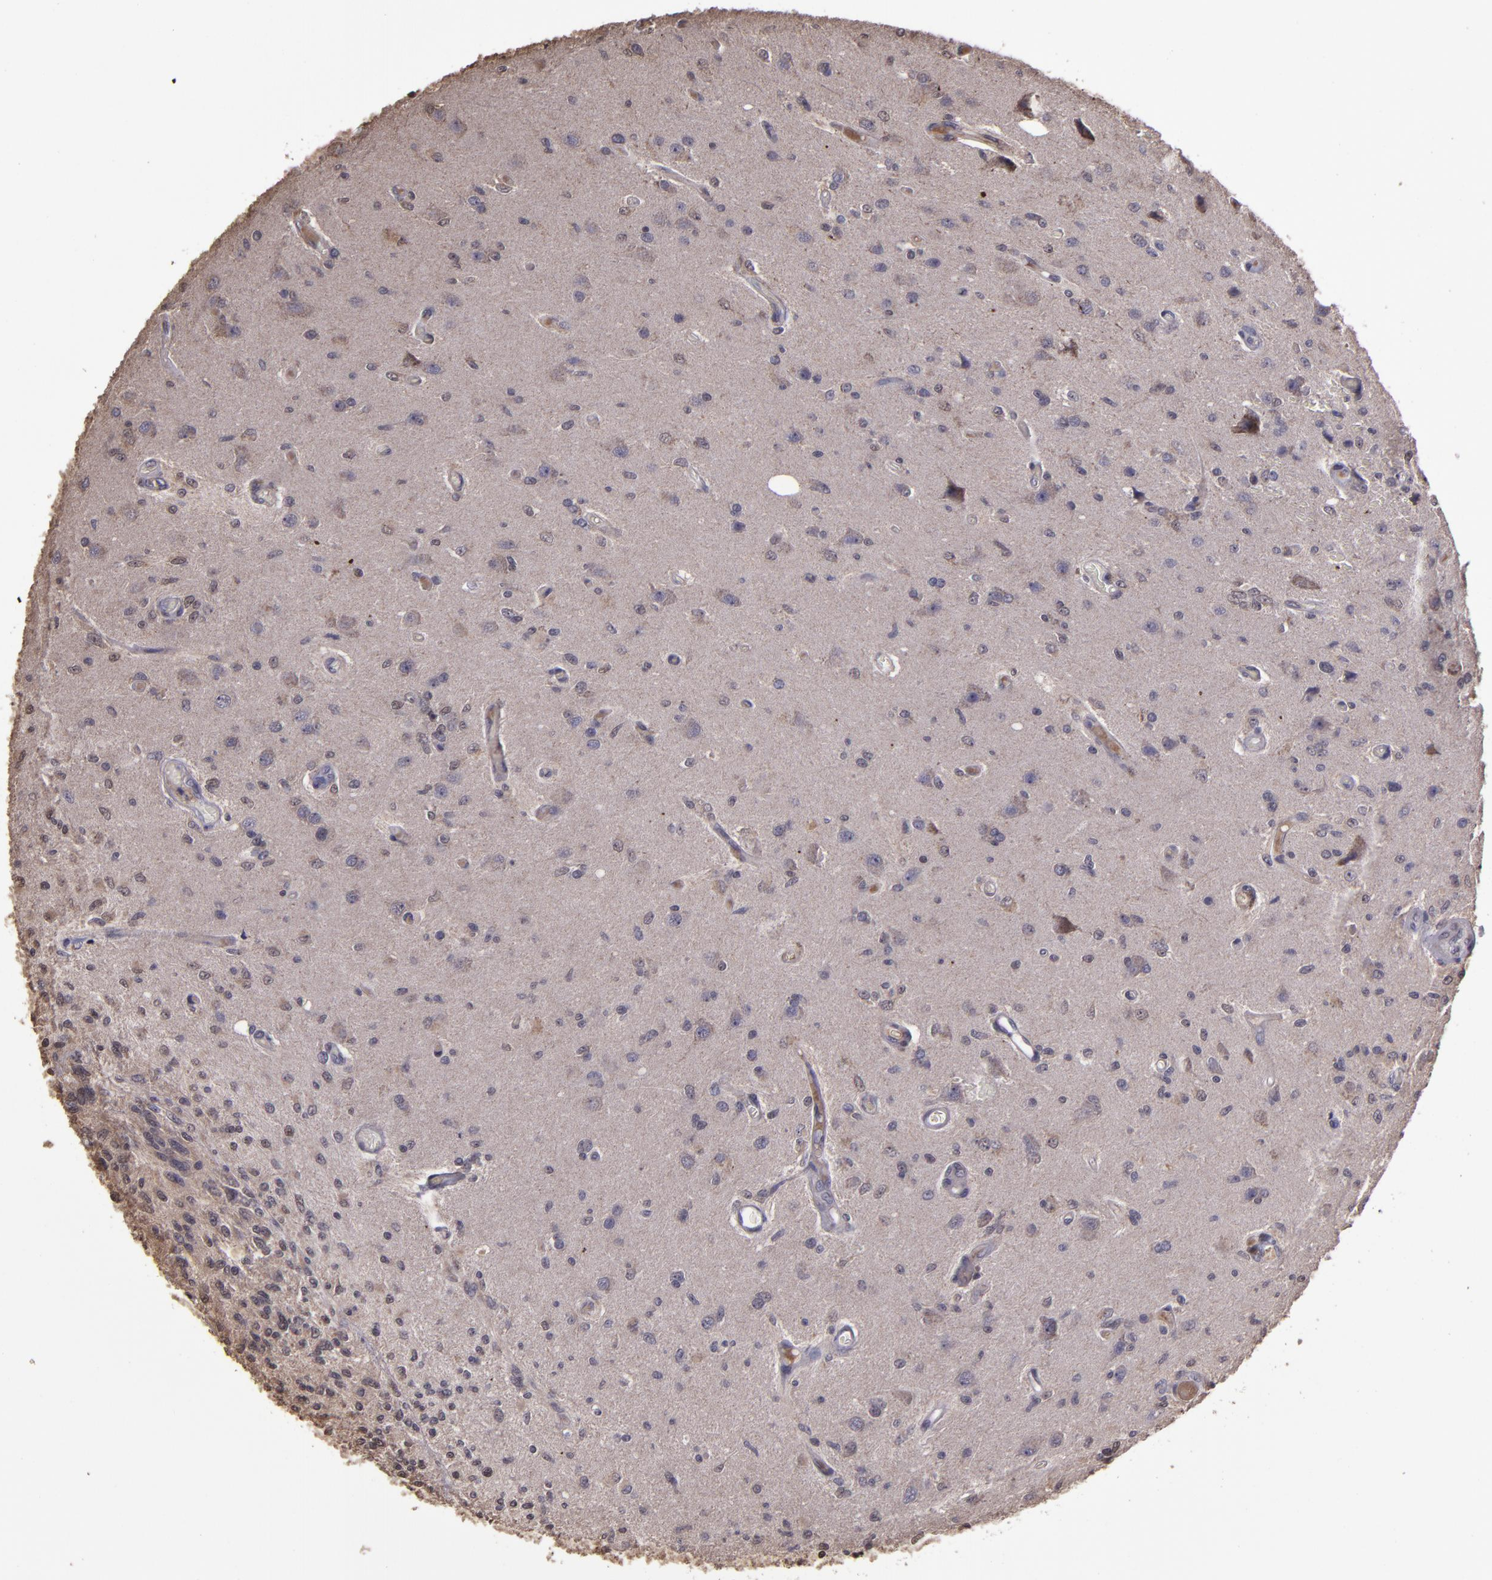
{"staining": {"intensity": "weak", "quantity": "25%-75%", "location": "cytoplasmic/membranous"}, "tissue": "glioma", "cell_type": "Tumor cells", "image_type": "cancer", "snomed": [{"axis": "morphology", "description": "Normal tissue, NOS"}, {"axis": "morphology", "description": "Glioma, malignant, High grade"}, {"axis": "topography", "description": "Cerebral cortex"}], "caption": "Immunohistochemistry micrograph of neoplastic tissue: glioma stained using immunohistochemistry (IHC) shows low levels of weak protein expression localized specifically in the cytoplasmic/membranous of tumor cells, appearing as a cytoplasmic/membranous brown color.", "gene": "SERPINF2", "patient": {"sex": "male", "age": 77}}